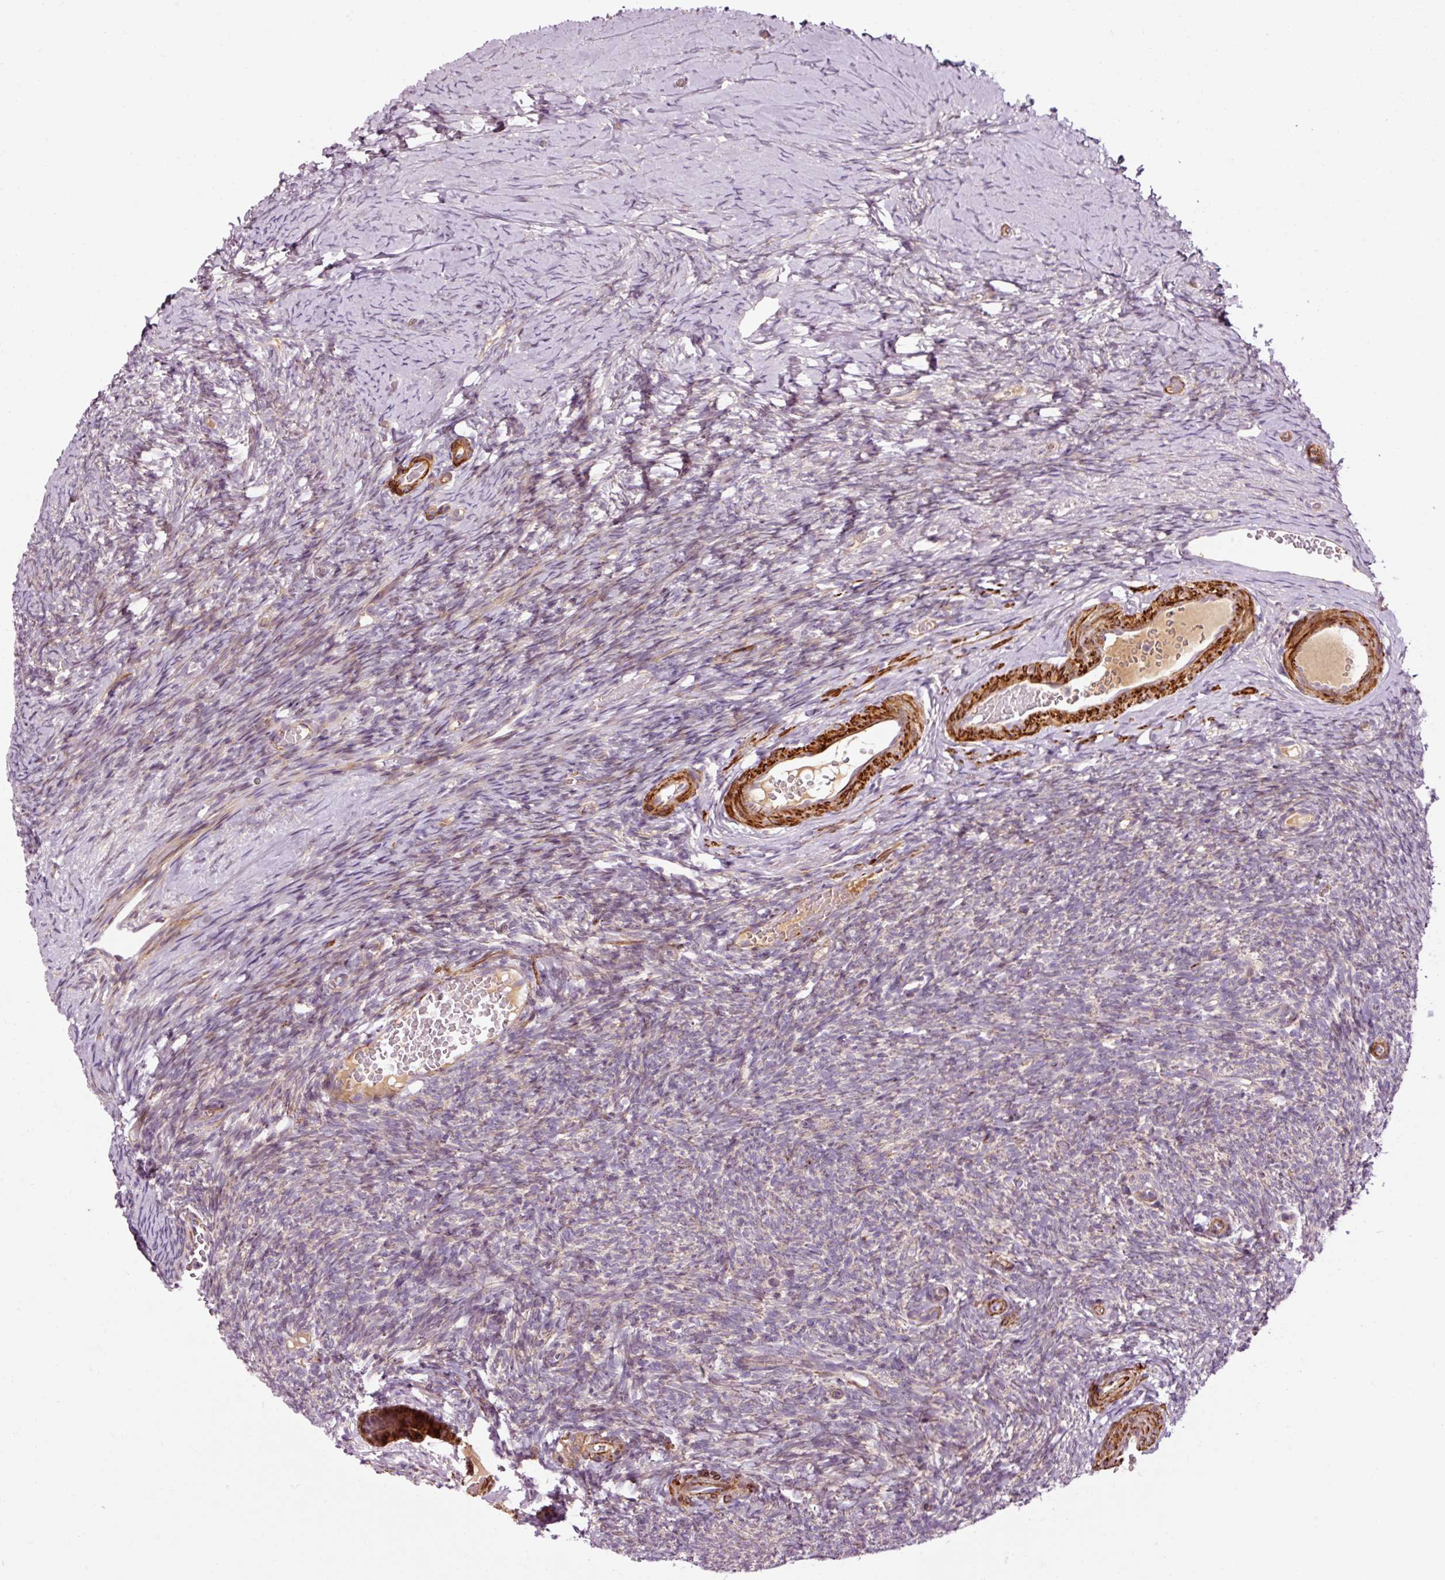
{"staining": {"intensity": "negative", "quantity": "none", "location": "none"}, "tissue": "ovary", "cell_type": "Follicle cells", "image_type": "normal", "snomed": [{"axis": "morphology", "description": "Normal tissue, NOS"}, {"axis": "topography", "description": "Ovary"}], "caption": "This micrograph is of unremarkable ovary stained with IHC to label a protein in brown with the nuclei are counter-stained blue. There is no expression in follicle cells.", "gene": "ANKRD20A1", "patient": {"sex": "female", "age": 39}}